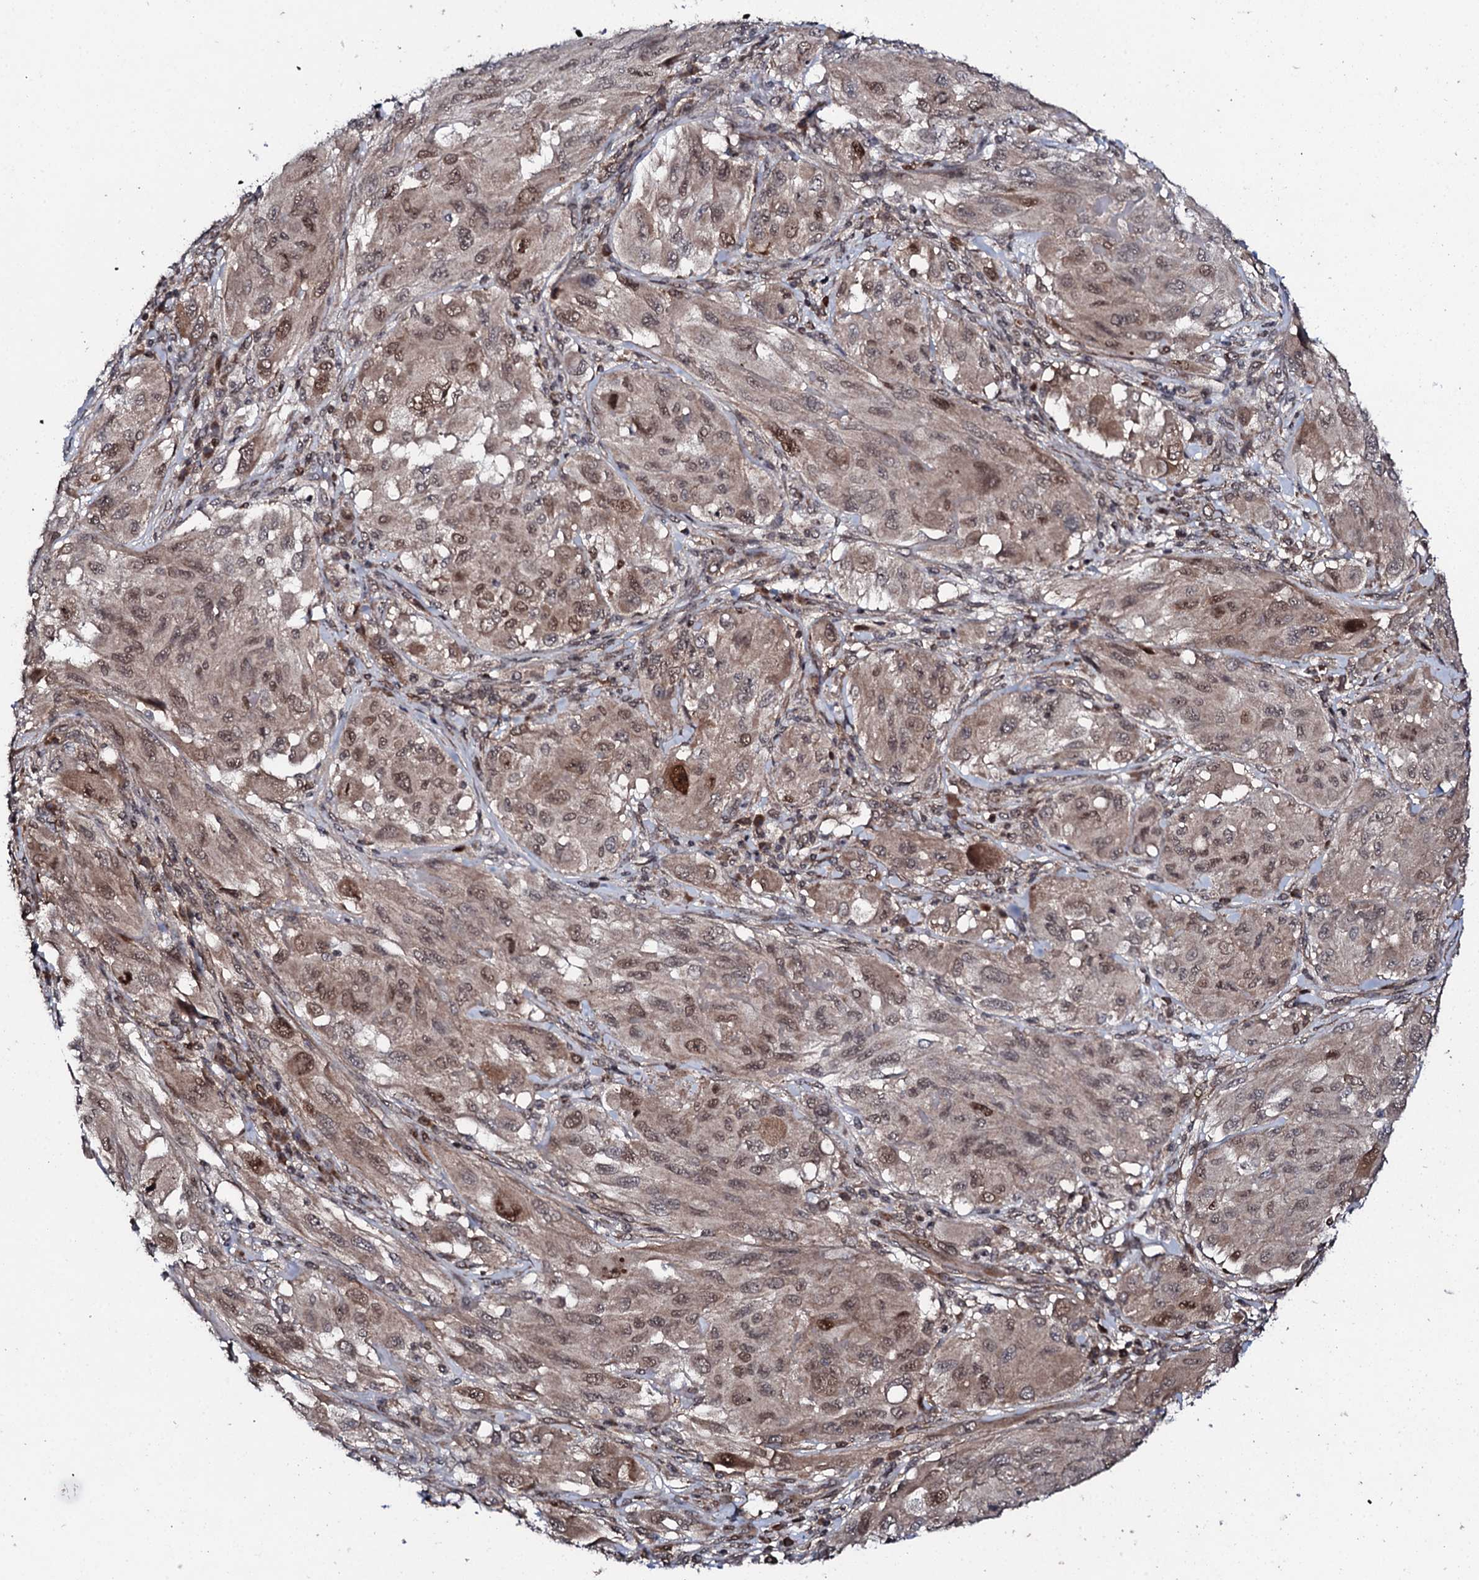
{"staining": {"intensity": "weak", "quantity": ">75%", "location": "cytoplasmic/membranous,nuclear"}, "tissue": "melanoma", "cell_type": "Tumor cells", "image_type": "cancer", "snomed": [{"axis": "morphology", "description": "Malignant melanoma, NOS"}, {"axis": "topography", "description": "Skin"}], "caption": "Protein analysis of malignant melanoma tissue exhibits weak cytoplasmic/membranous and nuclear positivity in approximately >75% of tumor cells. The protein is stained brown, and the nuclei are stained in blue (DAB IHC with brightfield microscopy, high magnification).", "gene": "FAM111A", "patient": {"sex": "female", "age": 91}}